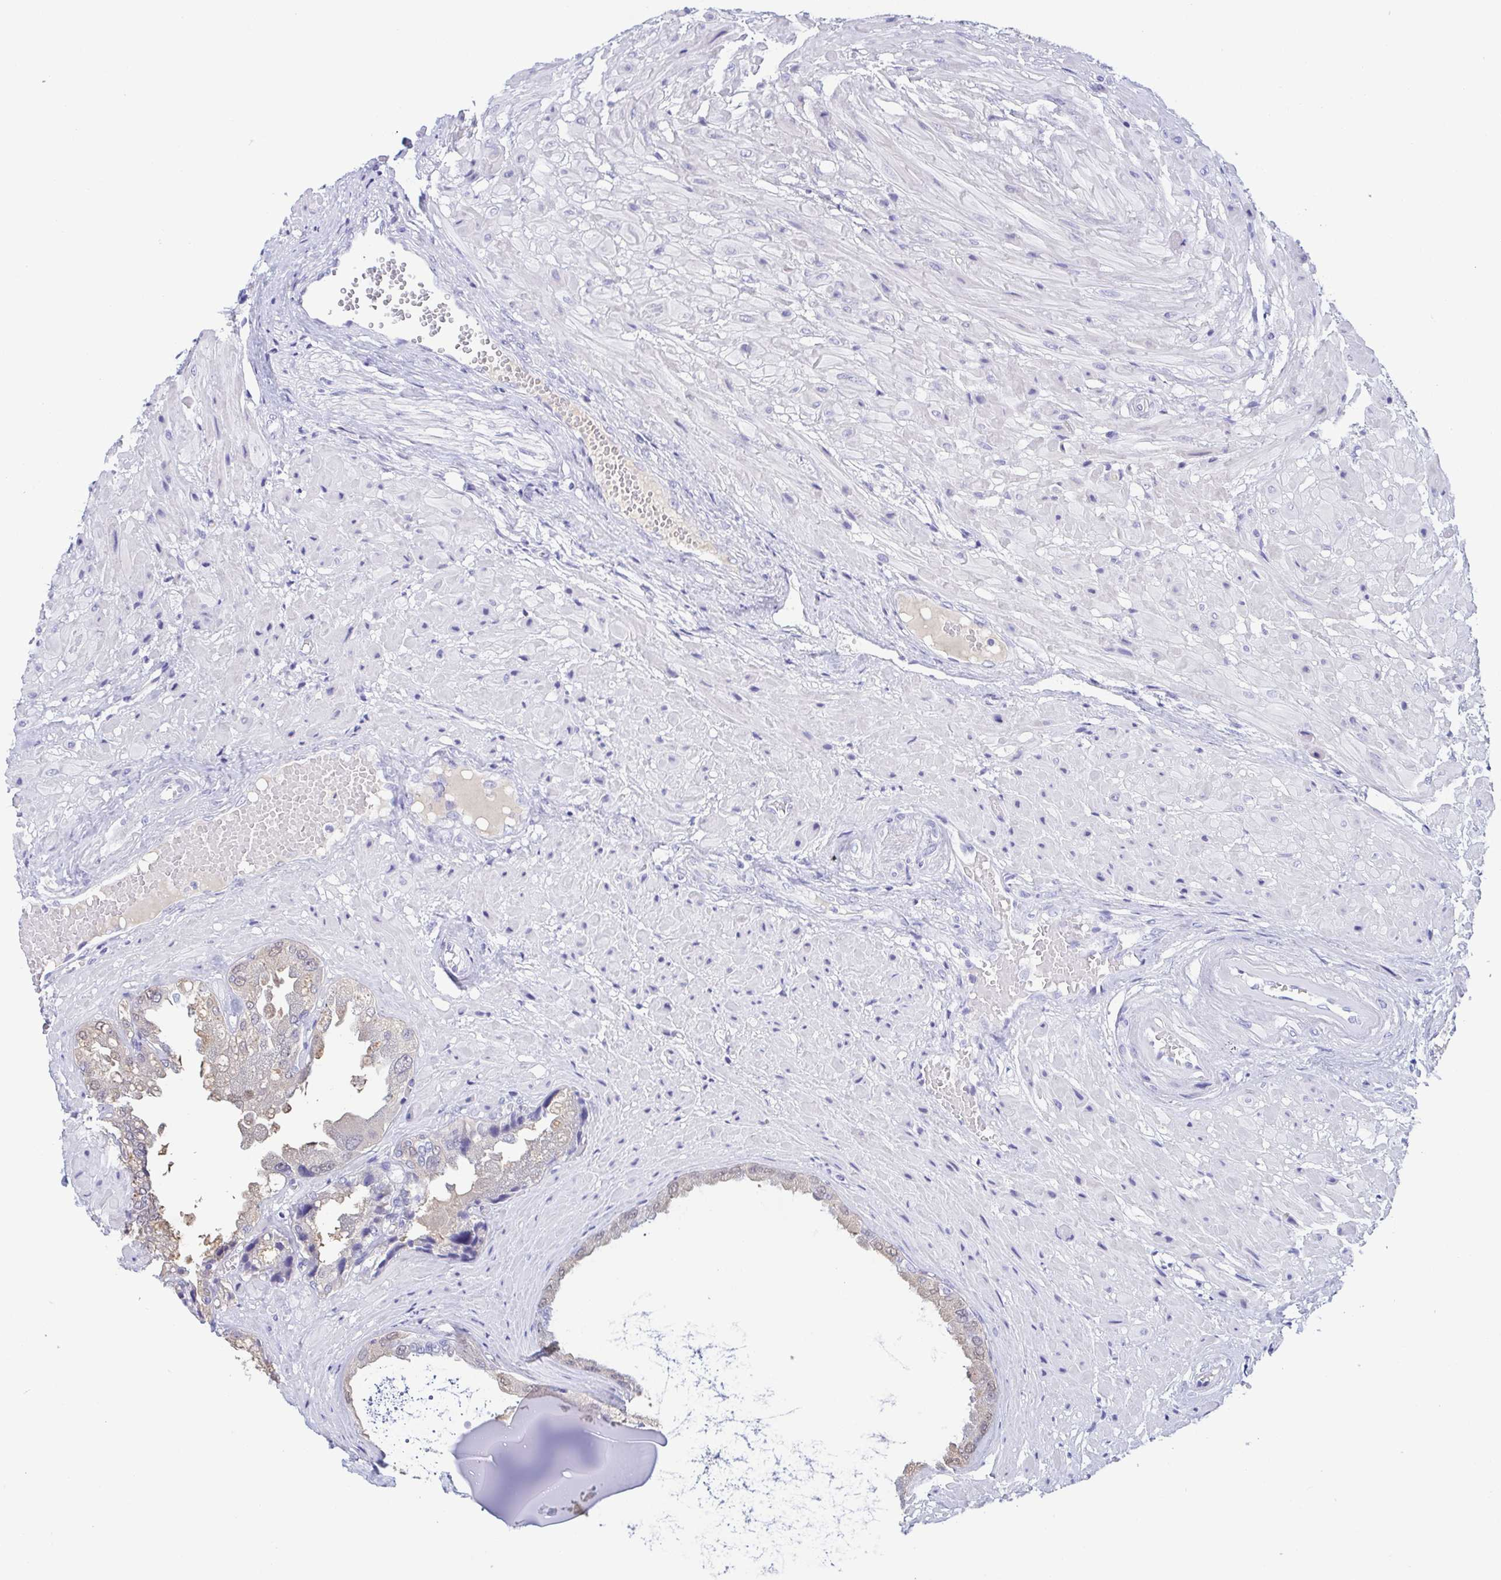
{"staining": {"intensity": "weak", "quantity": "<25%", "location": "cytoplasmic/membranous"}, "tissue": "seminal vesicle", "cell_type": "Glandular cells", "image_type": "normal", "snomed": [{"axis": "morphology", "description": "Normal tissue, NOS"}, {"axis": "topography", "description": "Seminal veicle"}], "caption": "Immunohistochemistry (IHC) histopathology image of benign seminal vesicle: seminal vesicle stained with DAB (3,3'-diaminobenzidine) exhibits no significant protein staining in glandular cells.", "gene": "TREH", "patient": {"sex": "male", "age": 55}}